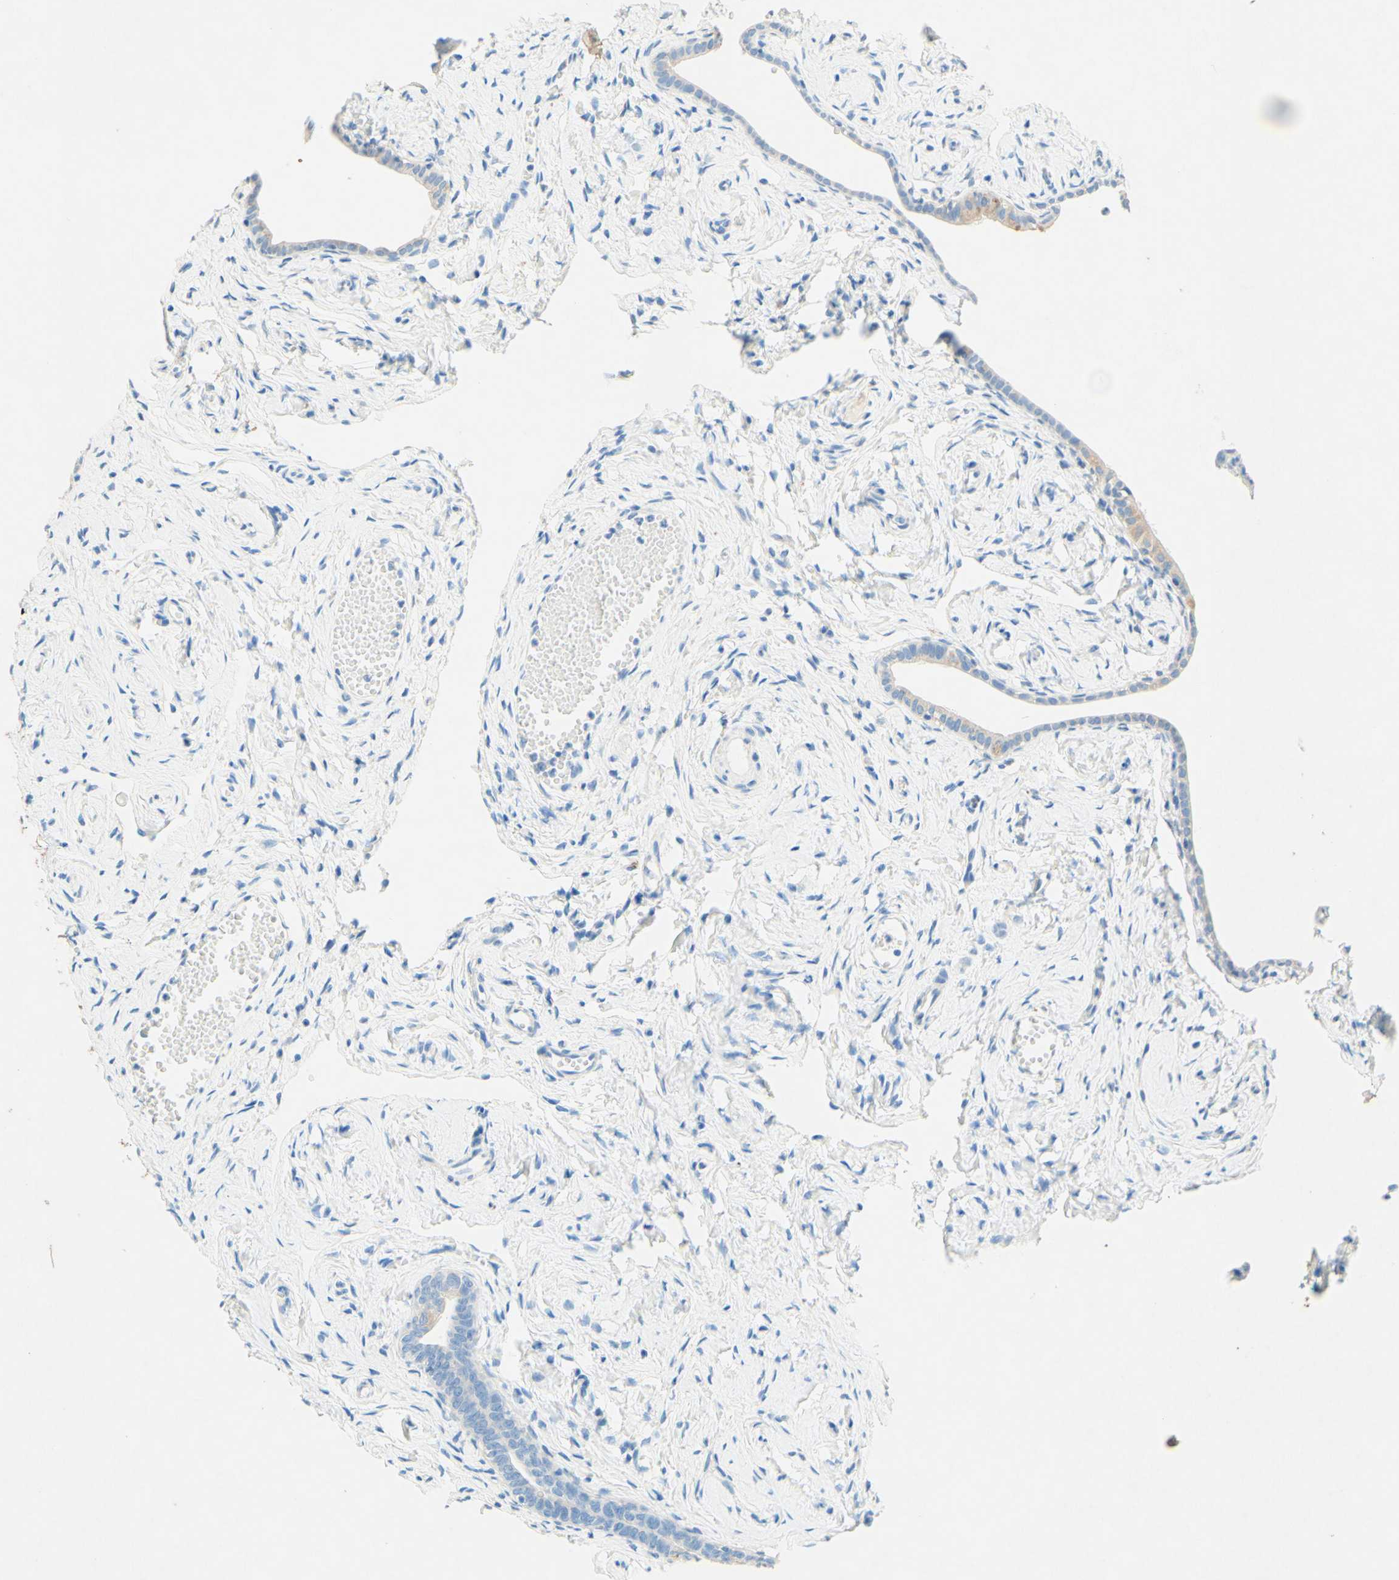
{"staining": {"intensity": "negative", "quantity": "none", "location": "none"}, "tissue": "fallopian tube", "cell_type": "Glandular cells", "image_type": "normal", "snomed": [{"axis": "morphology", "description": "Normal tissue, NOS"}, {"axis": "topography", "description": "Fallopian tube"}], "caption": "IHC photomicrograph of benign human fallopian tube stained for a protein (brown), which demonstrates no positivity in glandular cells.", "gene": "SLC46A1", "patient": {"sex": "female", "age": 29}}